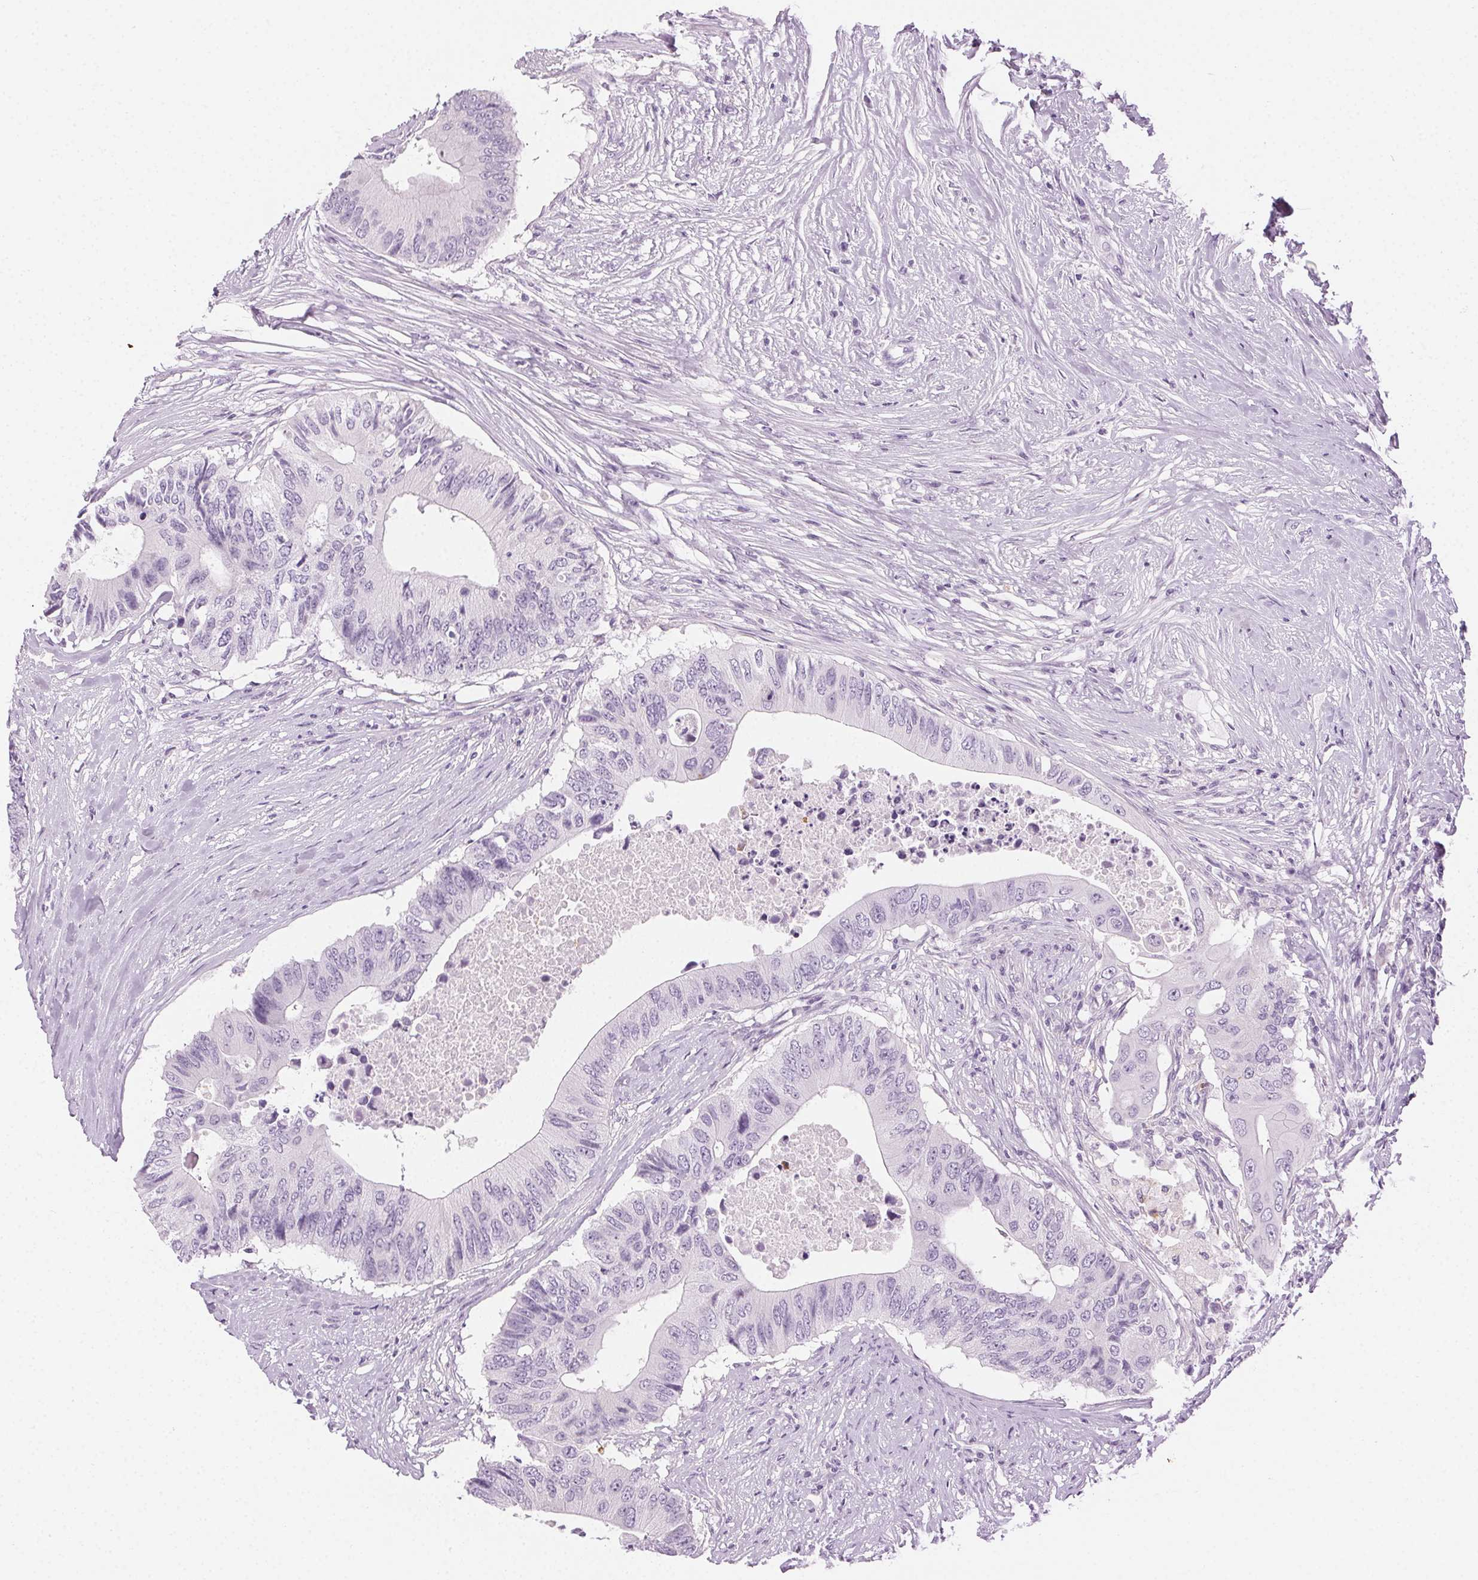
{"staining": {"intensity": "negative", "quantity": "none", "location": "none"}, "tissue": "colorectal cancer", "cell_type": "Tumor cells", "image_type": "cancer", "snomed": [{"axis": "morphology", "description": "Adenocarcinoma, NOS"}, {"axis": "topography", "description": "Colon"}], "caption": "Tumor cells are negative for protein expression in human colorectal cancer. (DAB immunohistochemistry (IHC) with hematoxylin counter stain).", "gene": "MPO", "patient": {"sex": "male", "age": 71}}